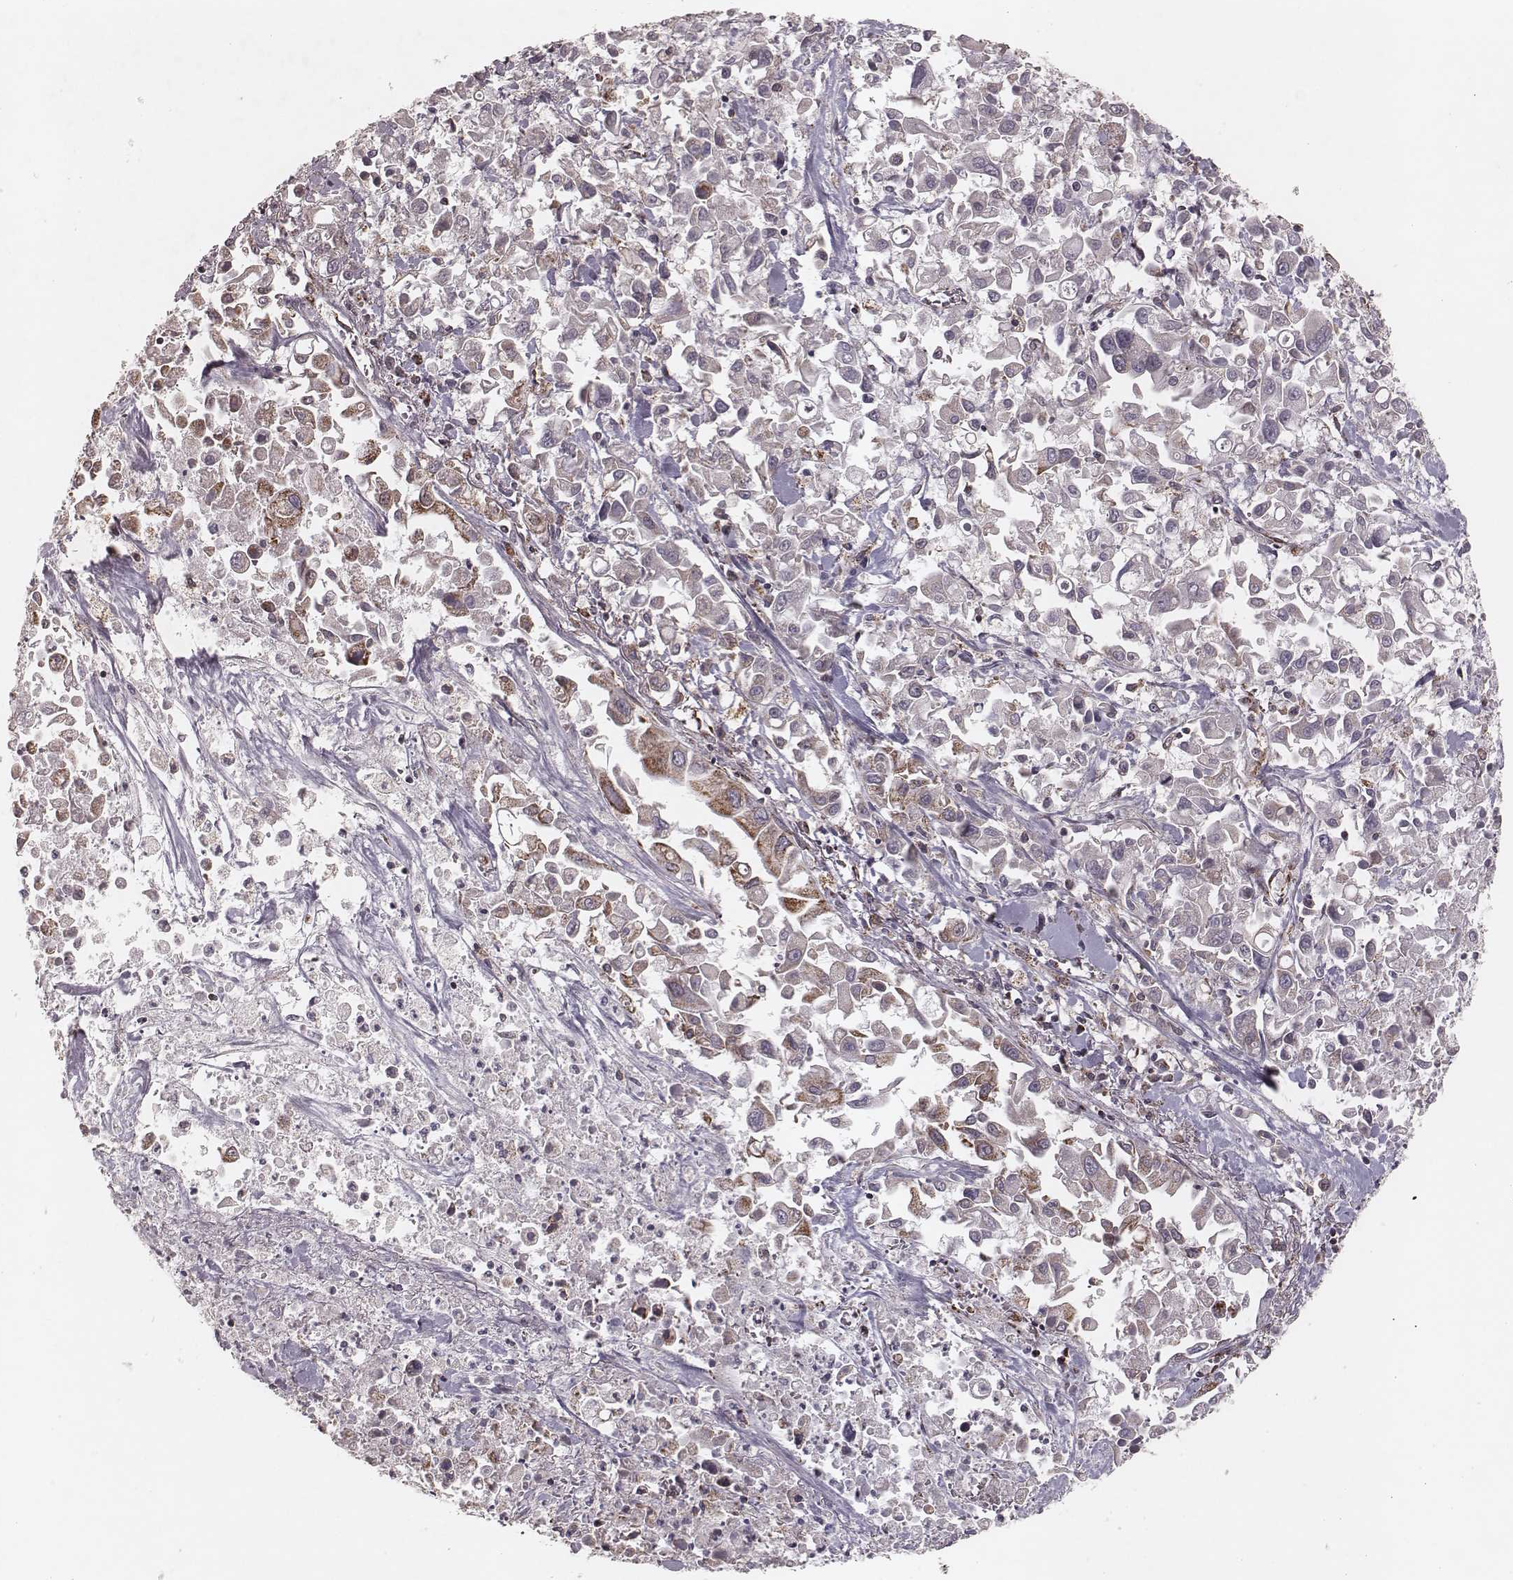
{"staining": {"intensity": "weak", "quantity": "<25%", "location": "cytoplasmic/membranous"}, "tissue": "pancreatic cancer", "cell_type": "Tumor cells", "image_type": "cancer", "snomed": [{"axis": "morphology", "description": "Adenocarcinoma, NOS"}, {"axis": "topography", "description": "Pancreas"}], "caption": "High power microscopy image of an immunohistochemistry (IHC) image of pancreatic adenocarcinoma, revealing no significant staining in tumor cells.", "gene": "NDUFA7", "patient": {"sex": "female", "age": 83}}